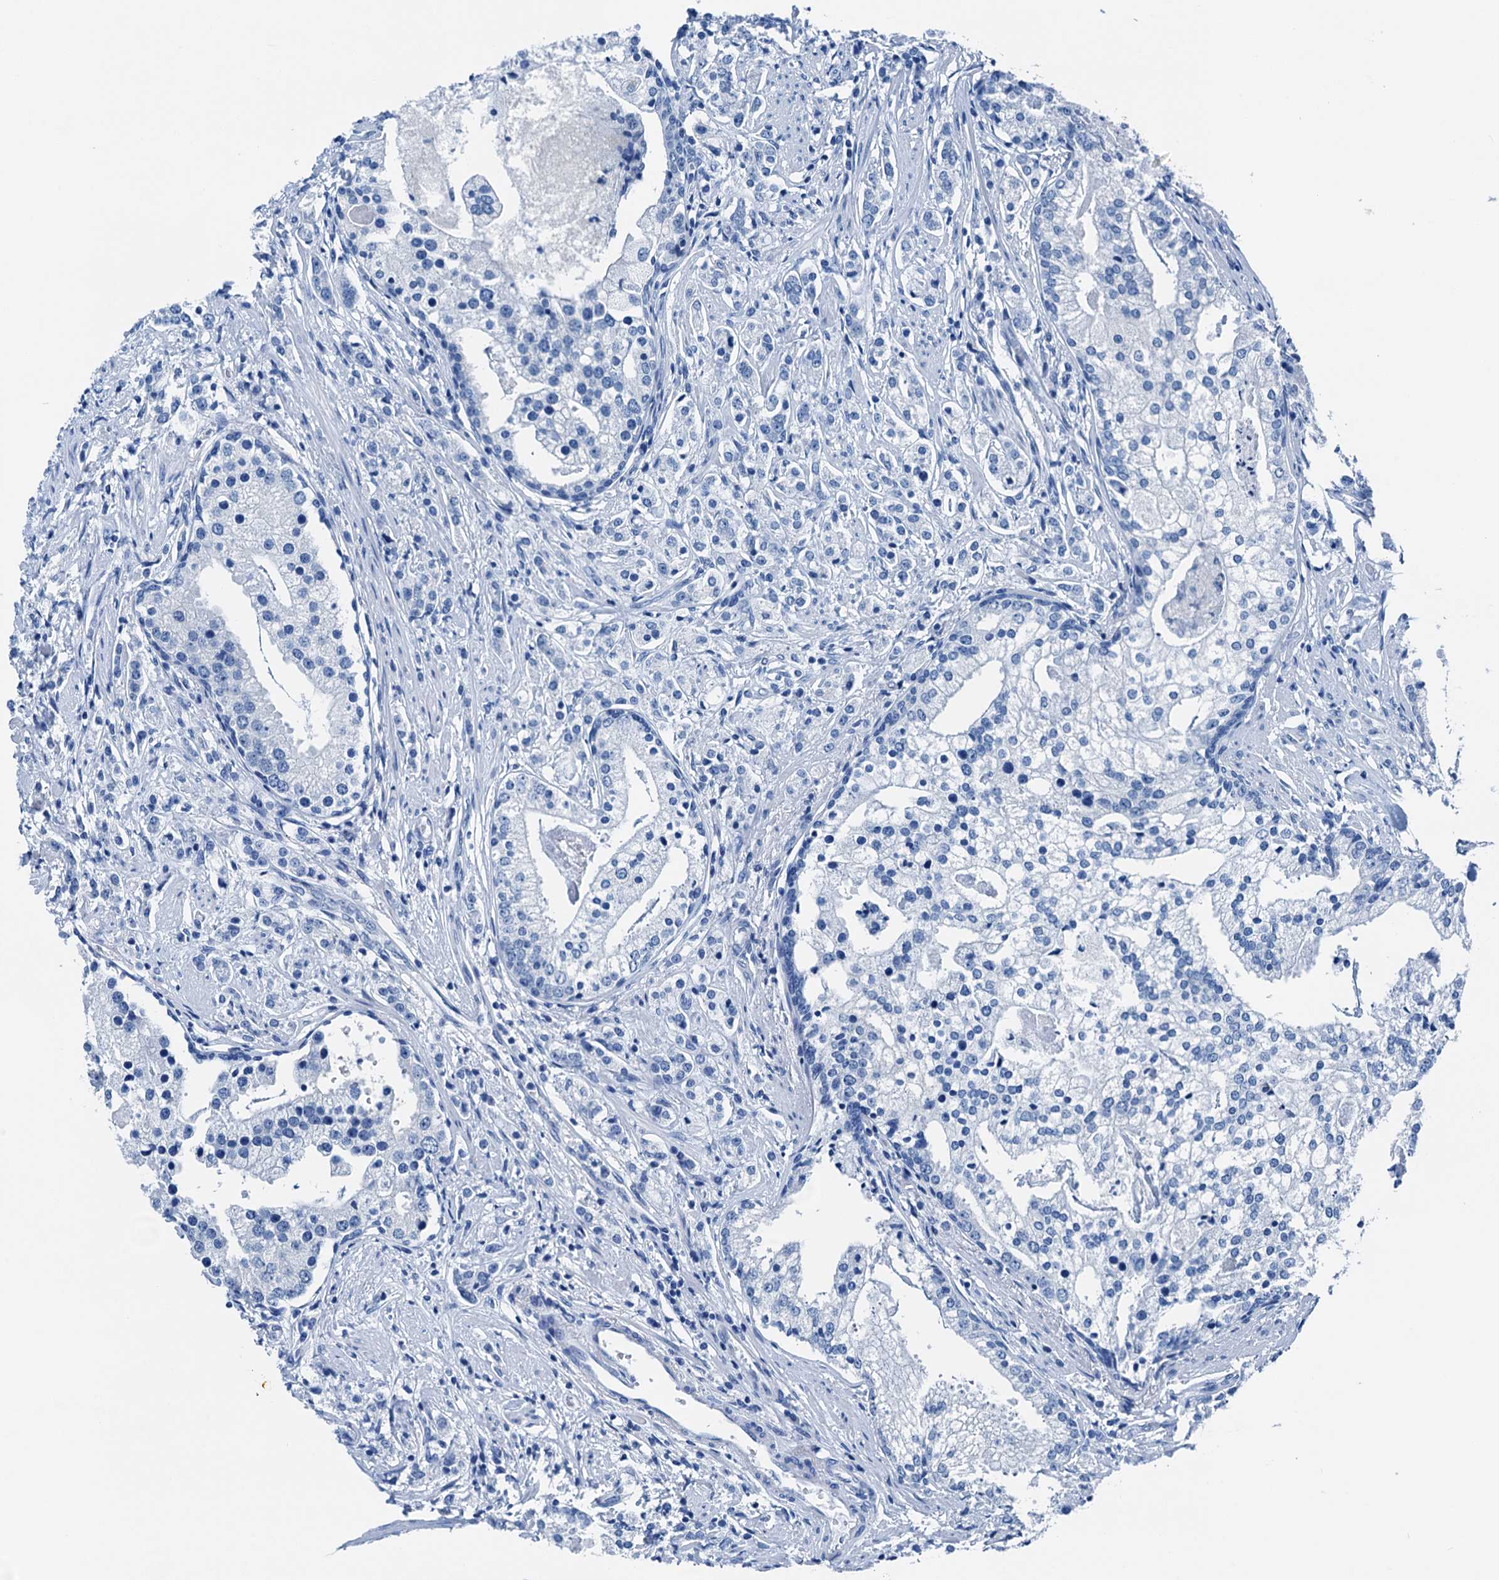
{"staining": {"intensity": "negative", "quantity": "none", "location": "none"}, "tissue": "prostate cancer", "cell_type": "Tumor cells", "image_type": "cancer", "snomed": [{"axis": "morphology", "description": "Adenocarcinoma, High grade"}, {"axis": "topography", "description": "Prostate"}], "caption": "DAB (3,3'-diaminobenzidine) immunohistochemical staining of prostate cancer (adenocarcinoma (high-grade)) demonstrates no significant staining in tumor cells.", "gene": "CBLN3", "patient": {"sex": "male", "age": 69}}